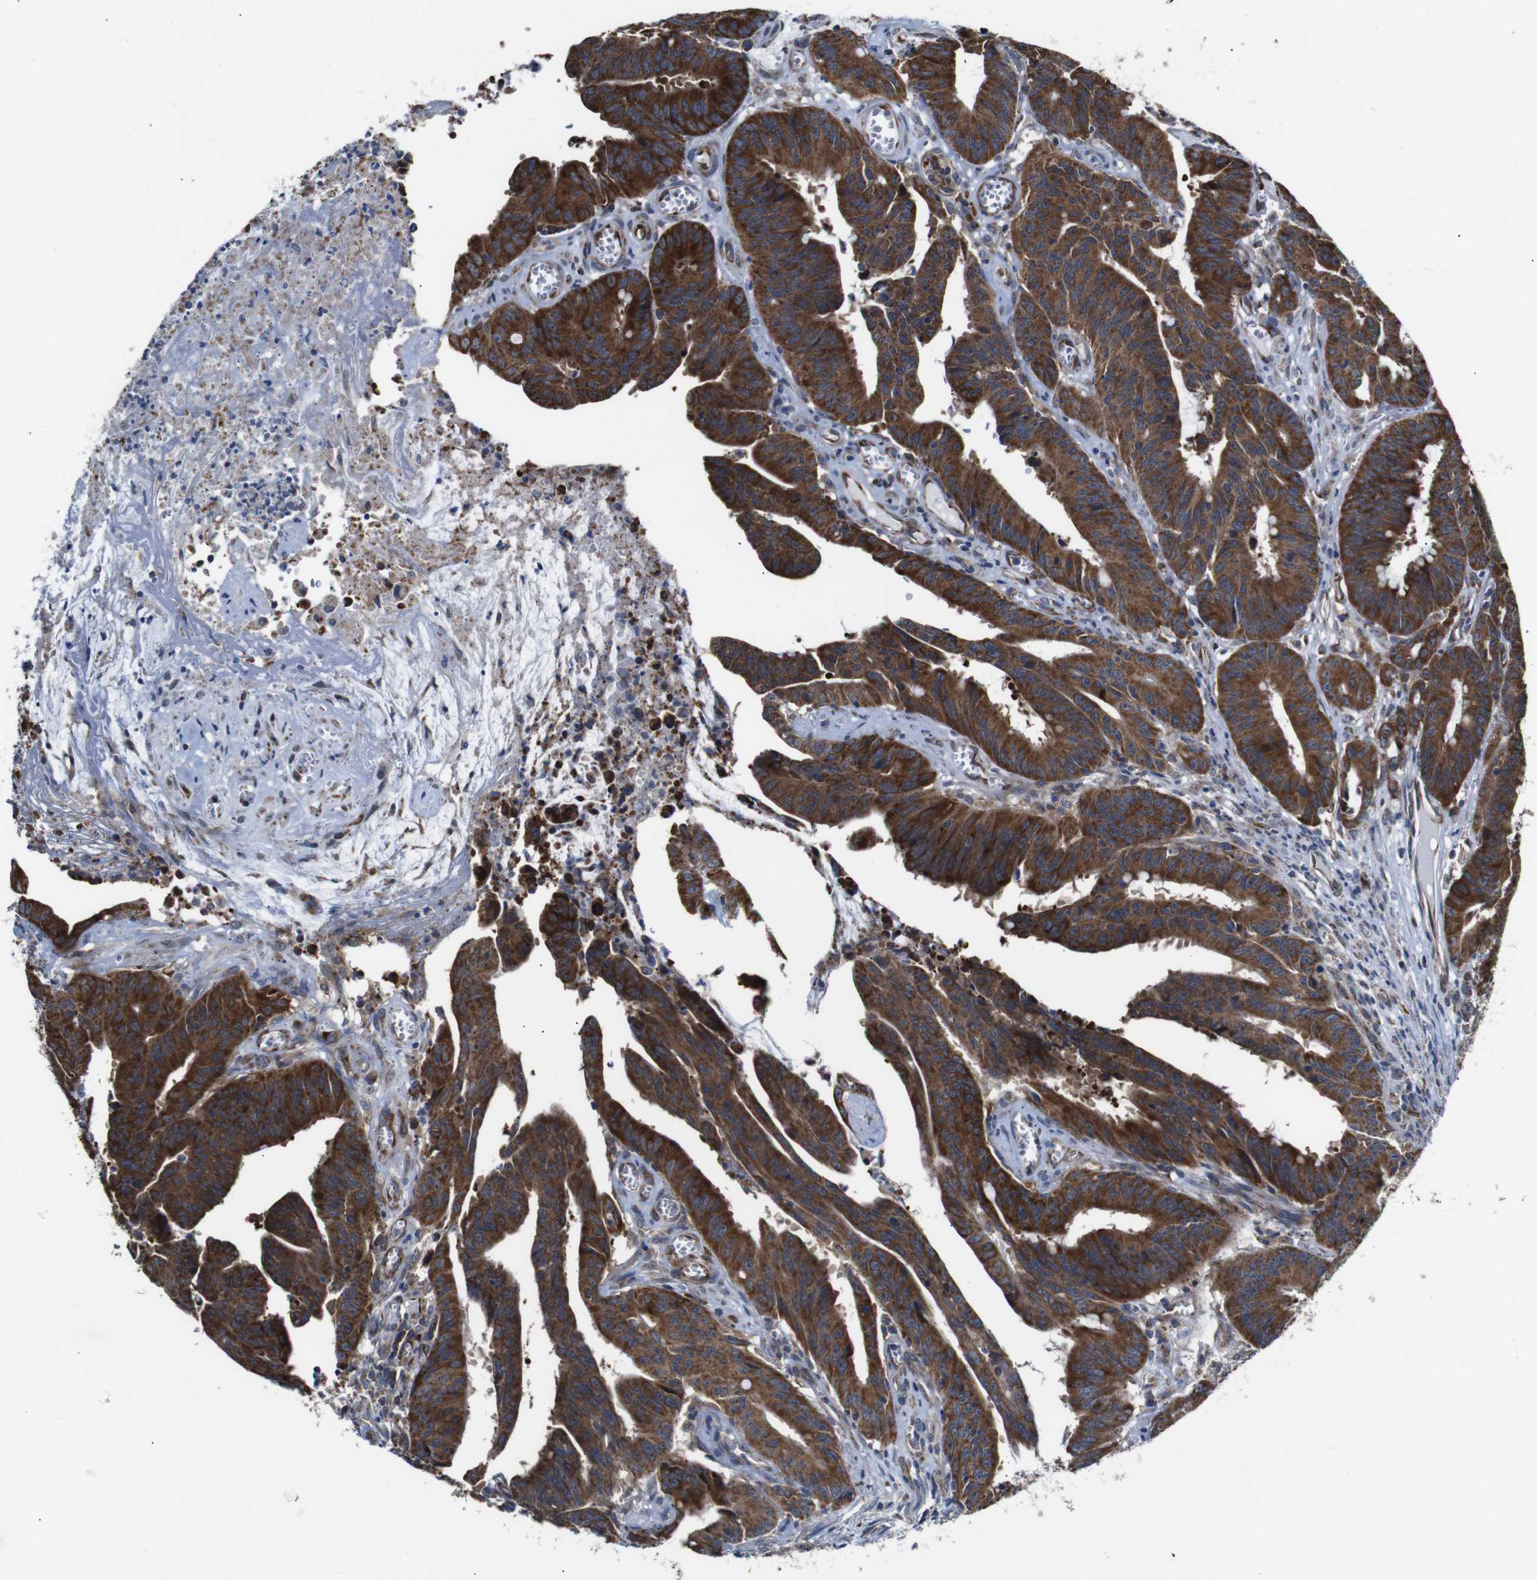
{"staining": {"intensity": "strong", "quantity": ">75%", "location": "cytoplasmic/membranous"}, "tissue": "colorectal cancer", "cell_type": "Tumor cells", "image_type": "cancer", "snomed": [{"axis": "morphology", "description": "Adenocarcinoma, NOS"}, {"axis": "topography", "description": "Colon"}], "caption": "Tumor cells demonstrate strong cytoplasmic/membranous positivity in approximately >75% of cells in colorectal cancer (adenocarcinoma). (brown staining indicates protein expression, while blue staining denotes nuclei).", "gene": "C17orf80", "patient": {"sex": "male", "age": 45}}